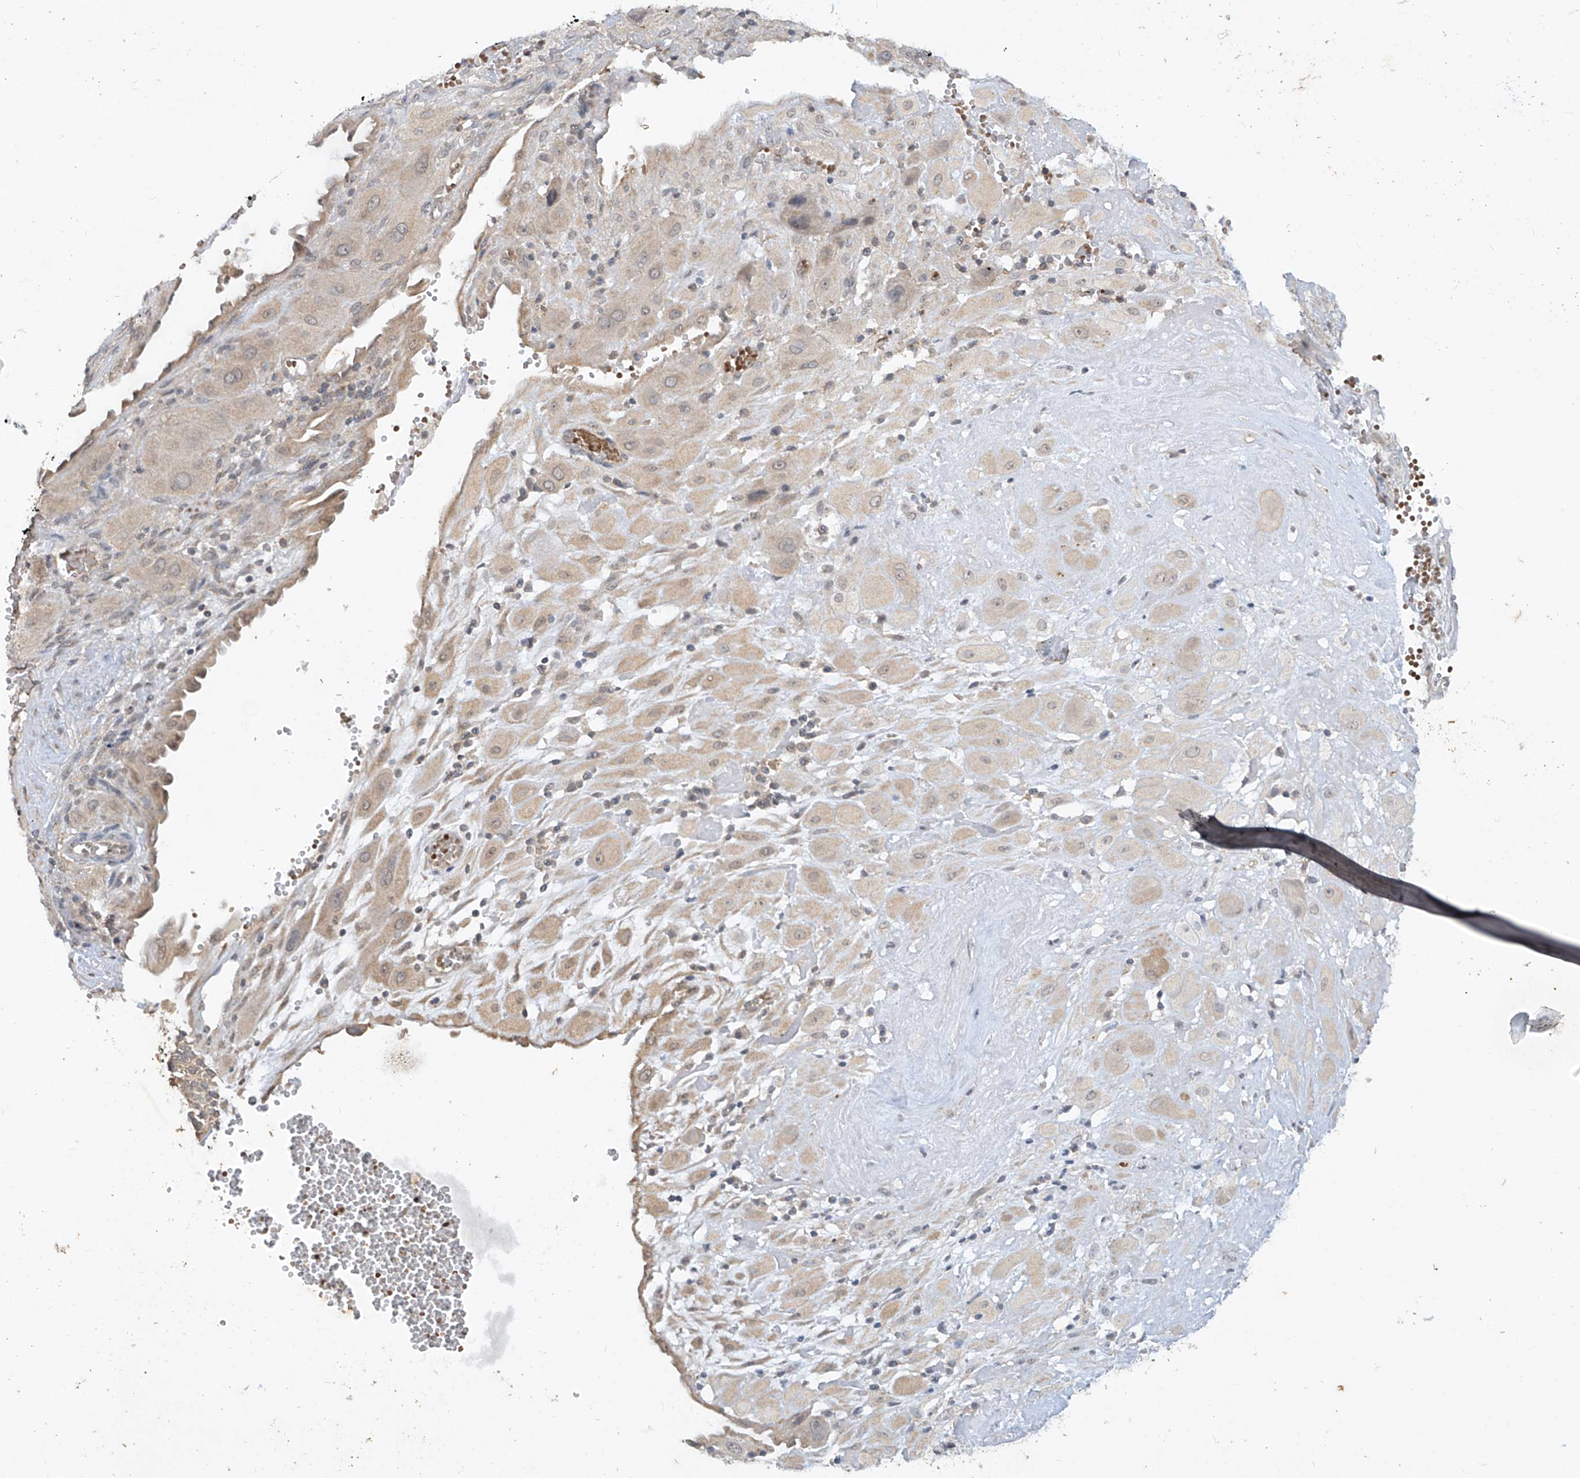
{"staining": {"intensity": "weak", "quantity": "25%-75%", "location": "cytoplasmic/membranous"}, "tissue": "cervical cancer", "cell_type": "Tumor cells", "image_type": "cancer", "snomed": [{"axis": "morphology", "description": "Squamous cell carcinoma, NOS"}, {"axis": "topography", "description": "Cervix"}], "caption": "Weak cytoplasmic/membranous protein positivity is identified in about 25%-75% of tumor cells in cervical cancer.", "gene": "MTUS2", "patient": {"sex": "female", "age": 34}}